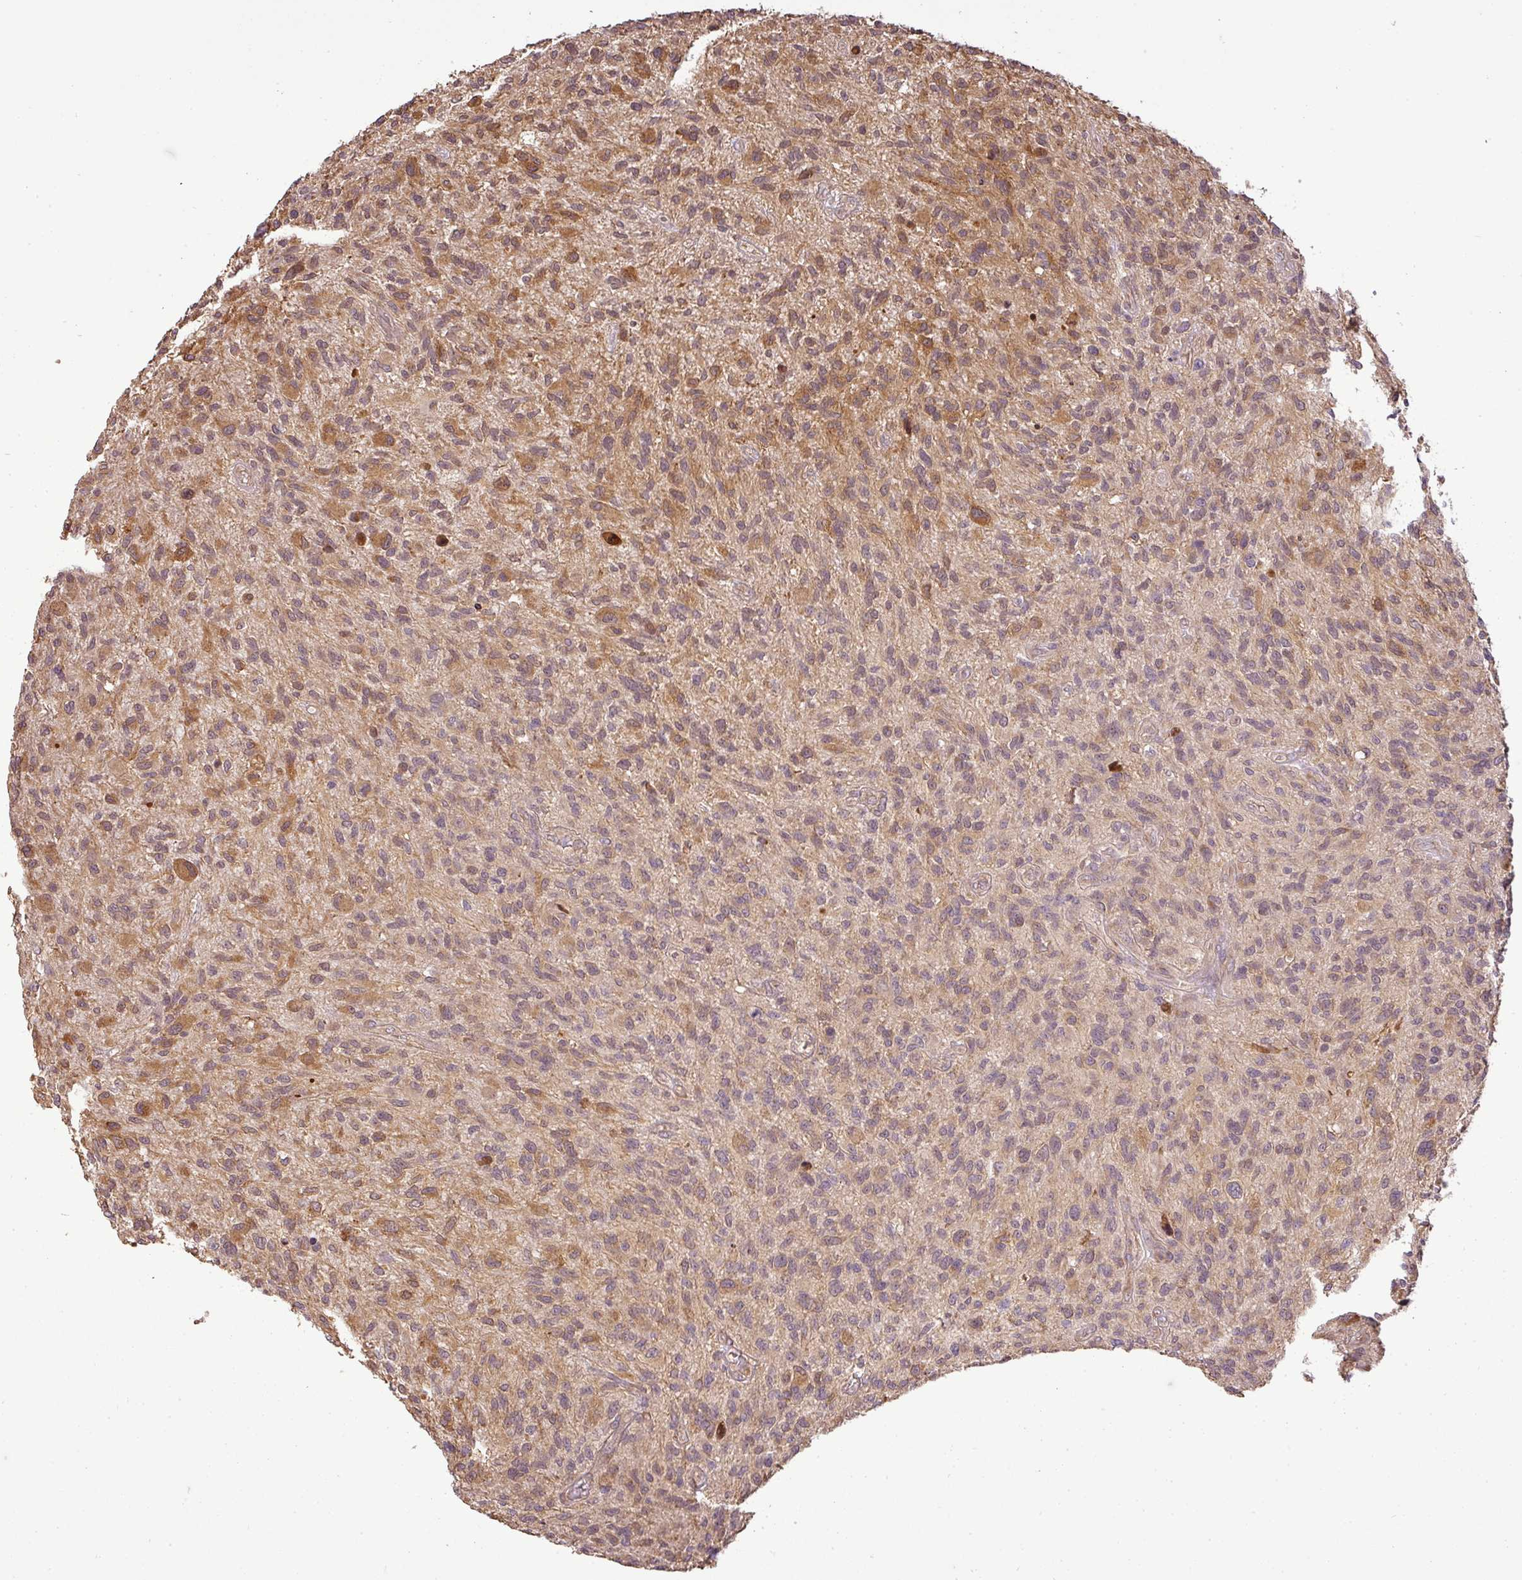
{"staining": {"intensity": "moderate", "quantity": "25%-75%", "location": "cytoplasmic/membranous"}, "tissue": "glioma", "cell_type": "Tumor cells", "image_type": "cancer", "snomed": [{"axis": "morphology", "description": "Glioma, malignant, High grade"}, {"axis": "topography", "description": "Brain"}], "caption": "Human malignant glioma (high-grade) stained with a protein marker displays moderate staining in tumor cells.", "gene": "FAIM", "patient": {"sex": "male", "age": 47}}